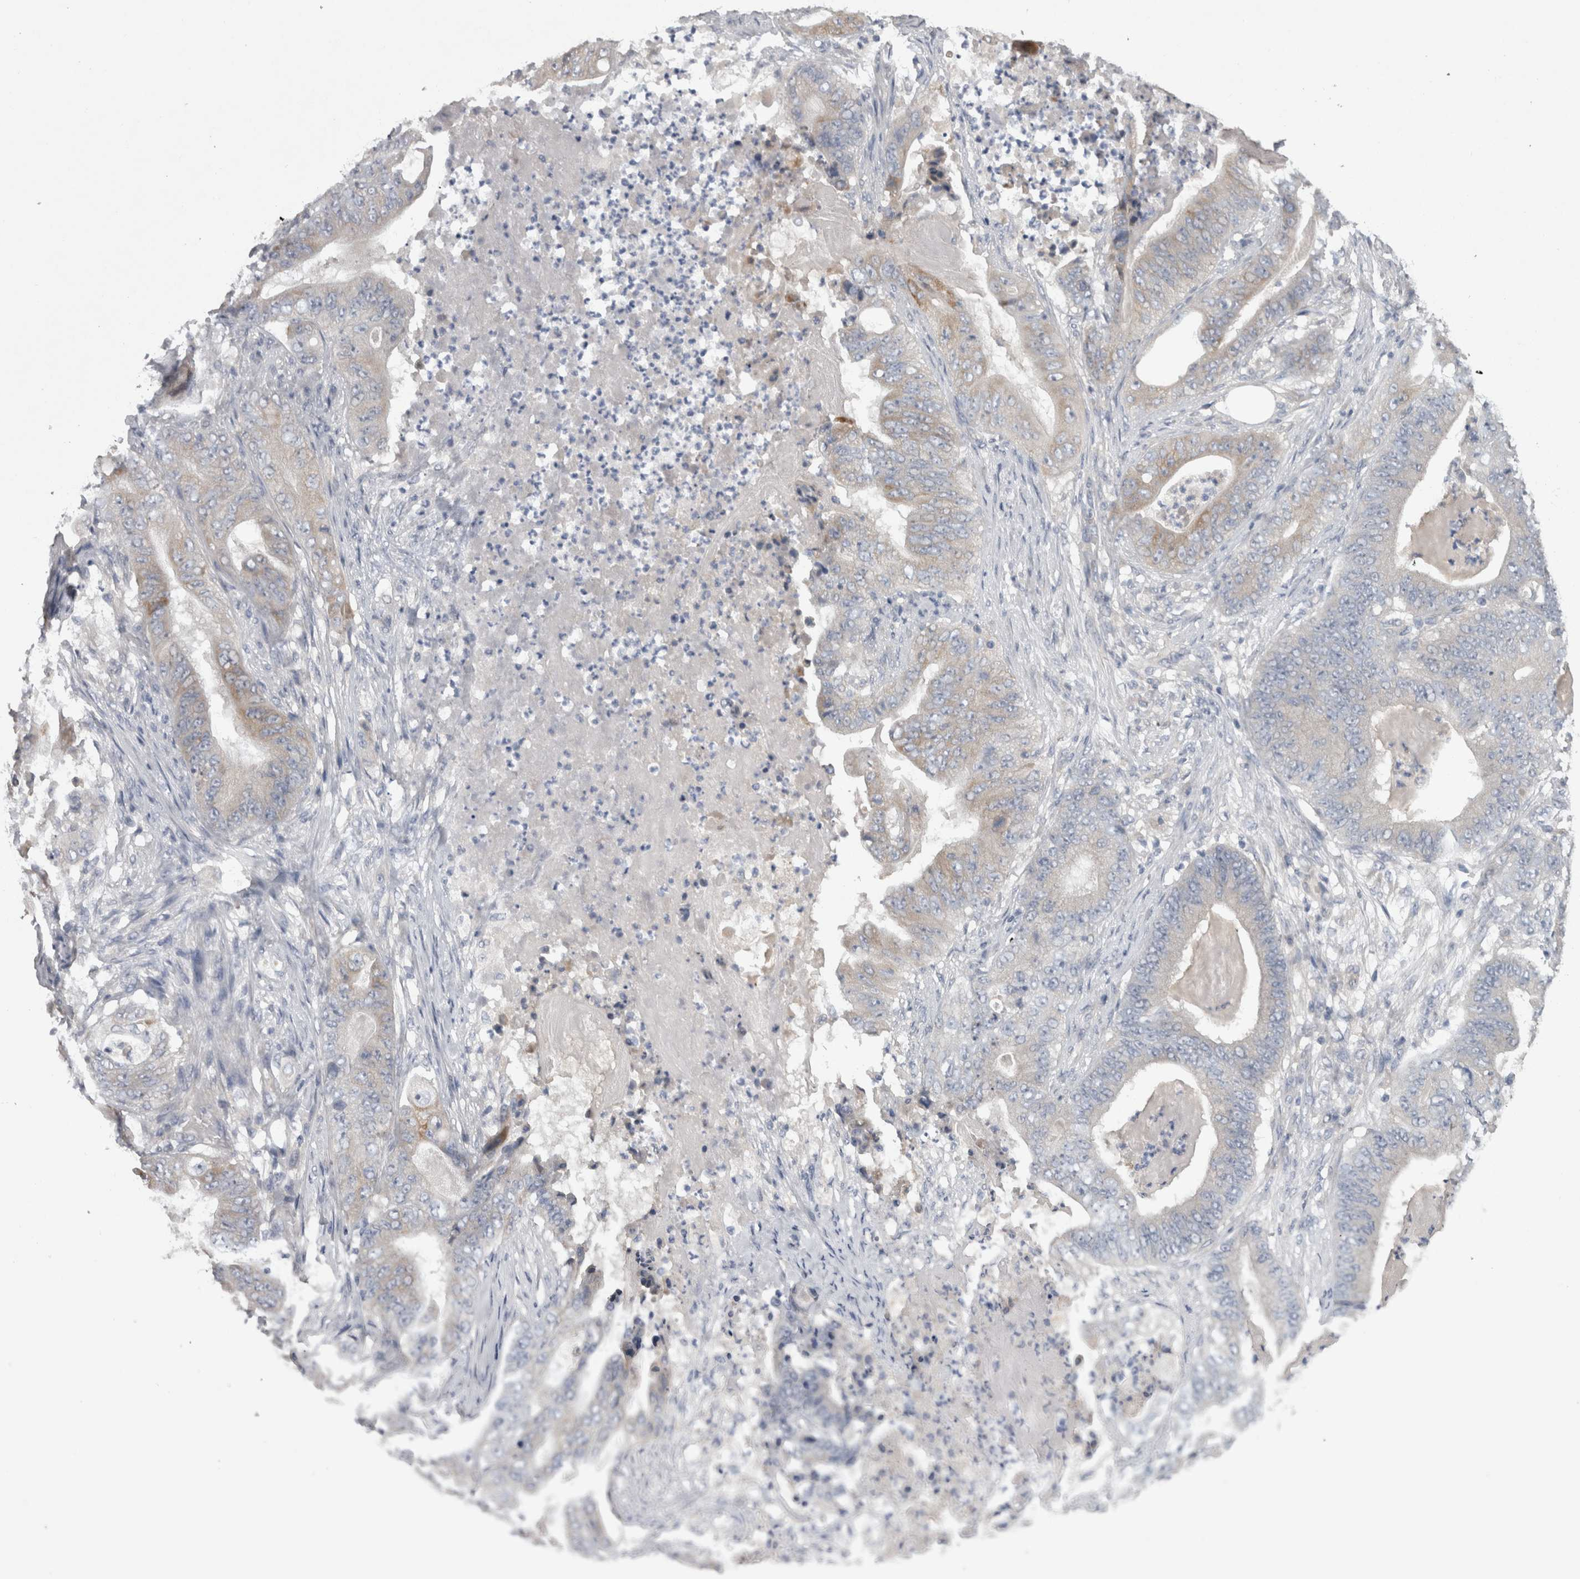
{"staining": {"intensity": "moderate", "quantity": "<25%", "location": "cytoplasmic/membranous"}, "tissue": "stomach cancer", "cell_type": "Tumor cells", "image_type": "cancer", "snomed": [{"axis": "morphology", "description": "Adenocarcinoma, NOS"}, {"axis": "topography", "description": "Stomach"}], "caption": "A brown stain shows moderate cytoplasmic/membranous positivity of a protein in stomach adenocarcinoma tumor cells.", "gene": "LRRC40", "patient": {"sex": "female", "age": 73}}